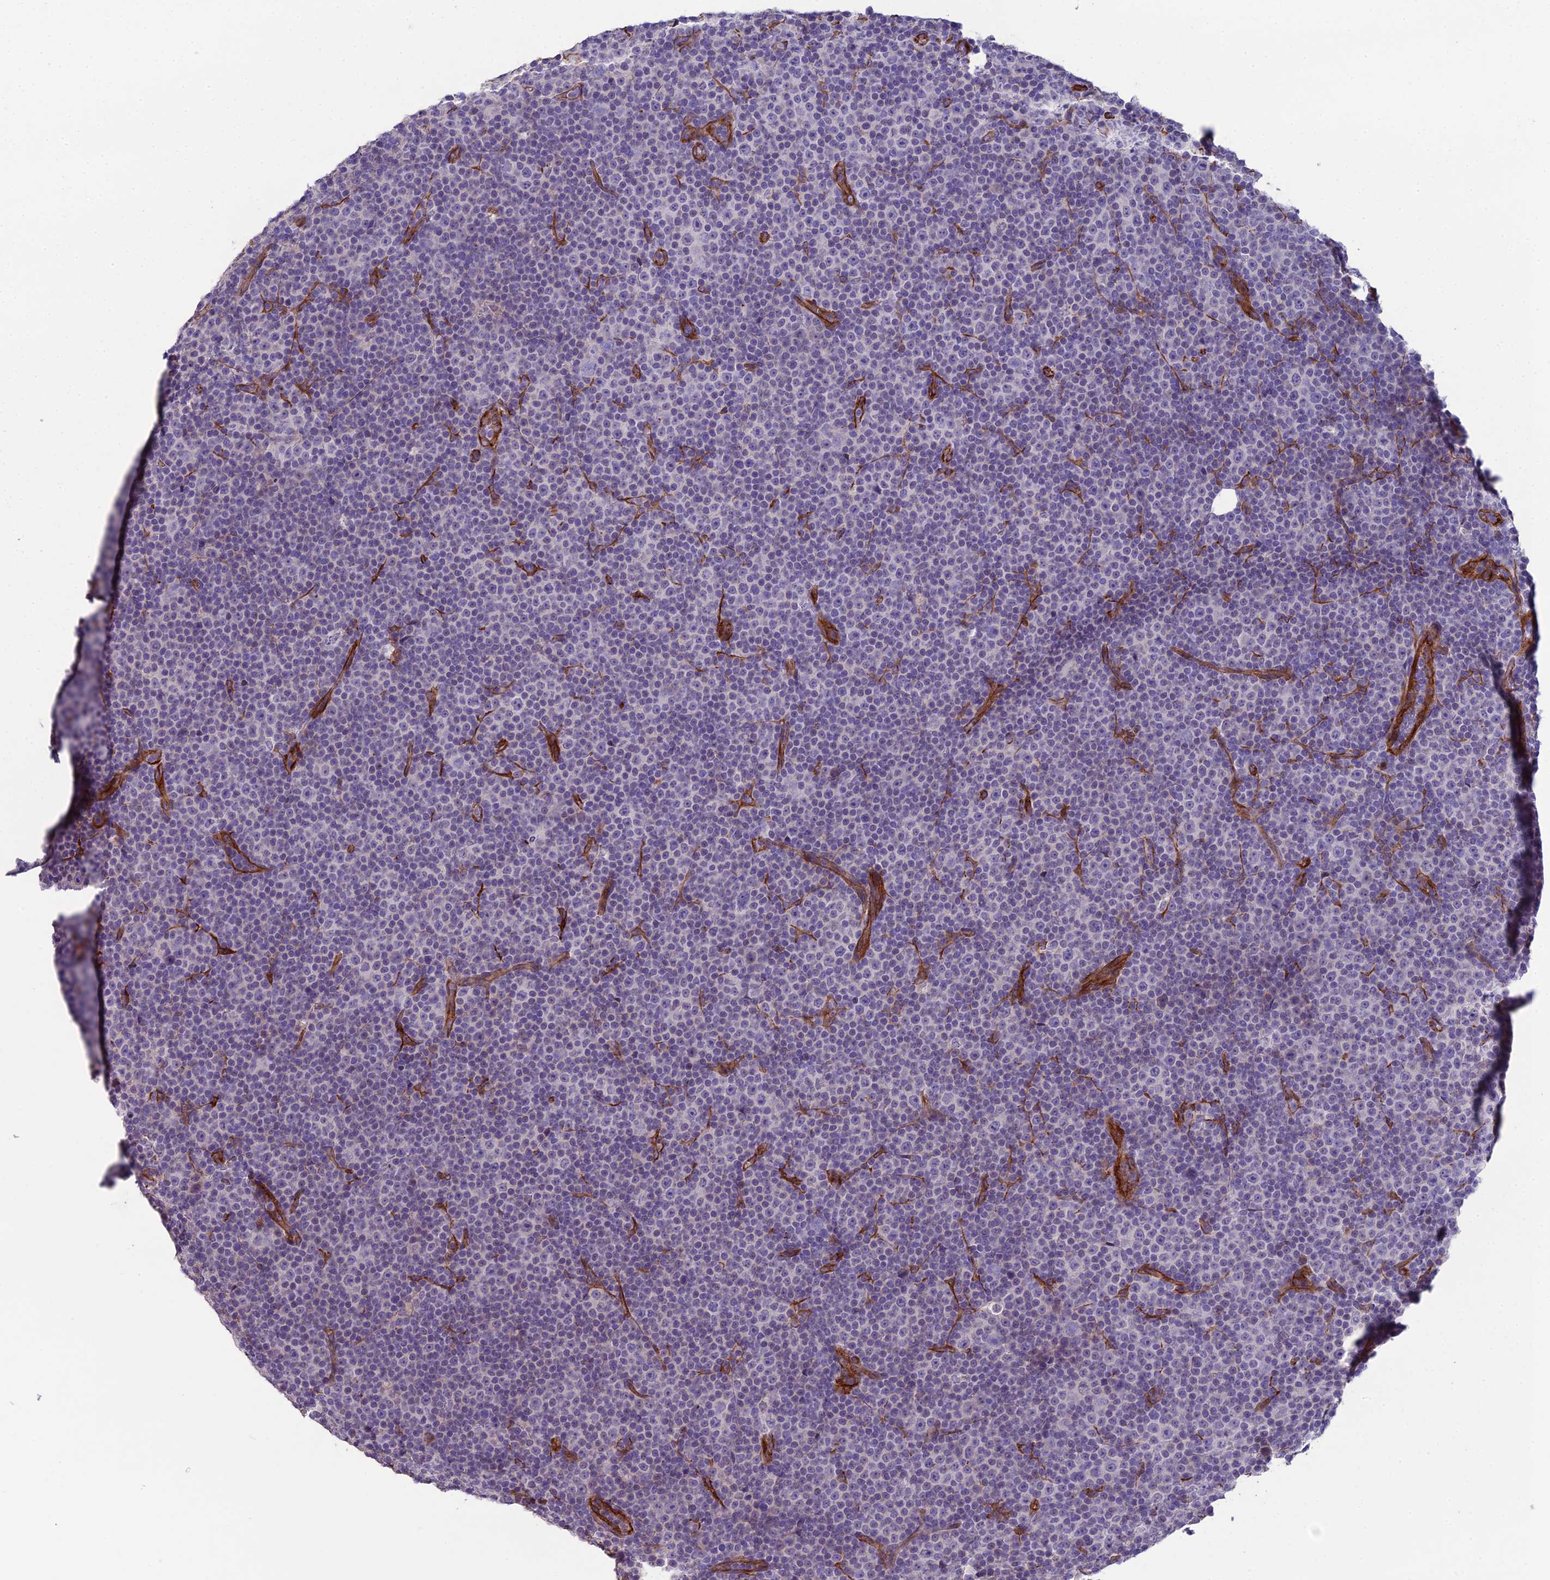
{"staining": {"intensity": "negative", "quantity": "none", "location": "none"}, "tissue": "lymphoma", "cell_type": "Tumor cells", "image_type": "cancer", "snomed": [{"axis": "morphology", "description": "Malignant lymphoma, non-Hodgkin's type, Low grade"}, {"axis": "topography", "description": "Lymph node"}], "caption": "A high-resolution photomicrograph shows immunohistochemistry staining of malignant lymphoma, non-Hodgkin's type (low-grade), which shows no significant staining in tumor cells. (Brightfield microscopy of DAB (3,3'-diaminobenzidine) immunohistochemistry at high magnification).", "gene": "CFAP47", "patient": {"sex": "female", "age": 67}}